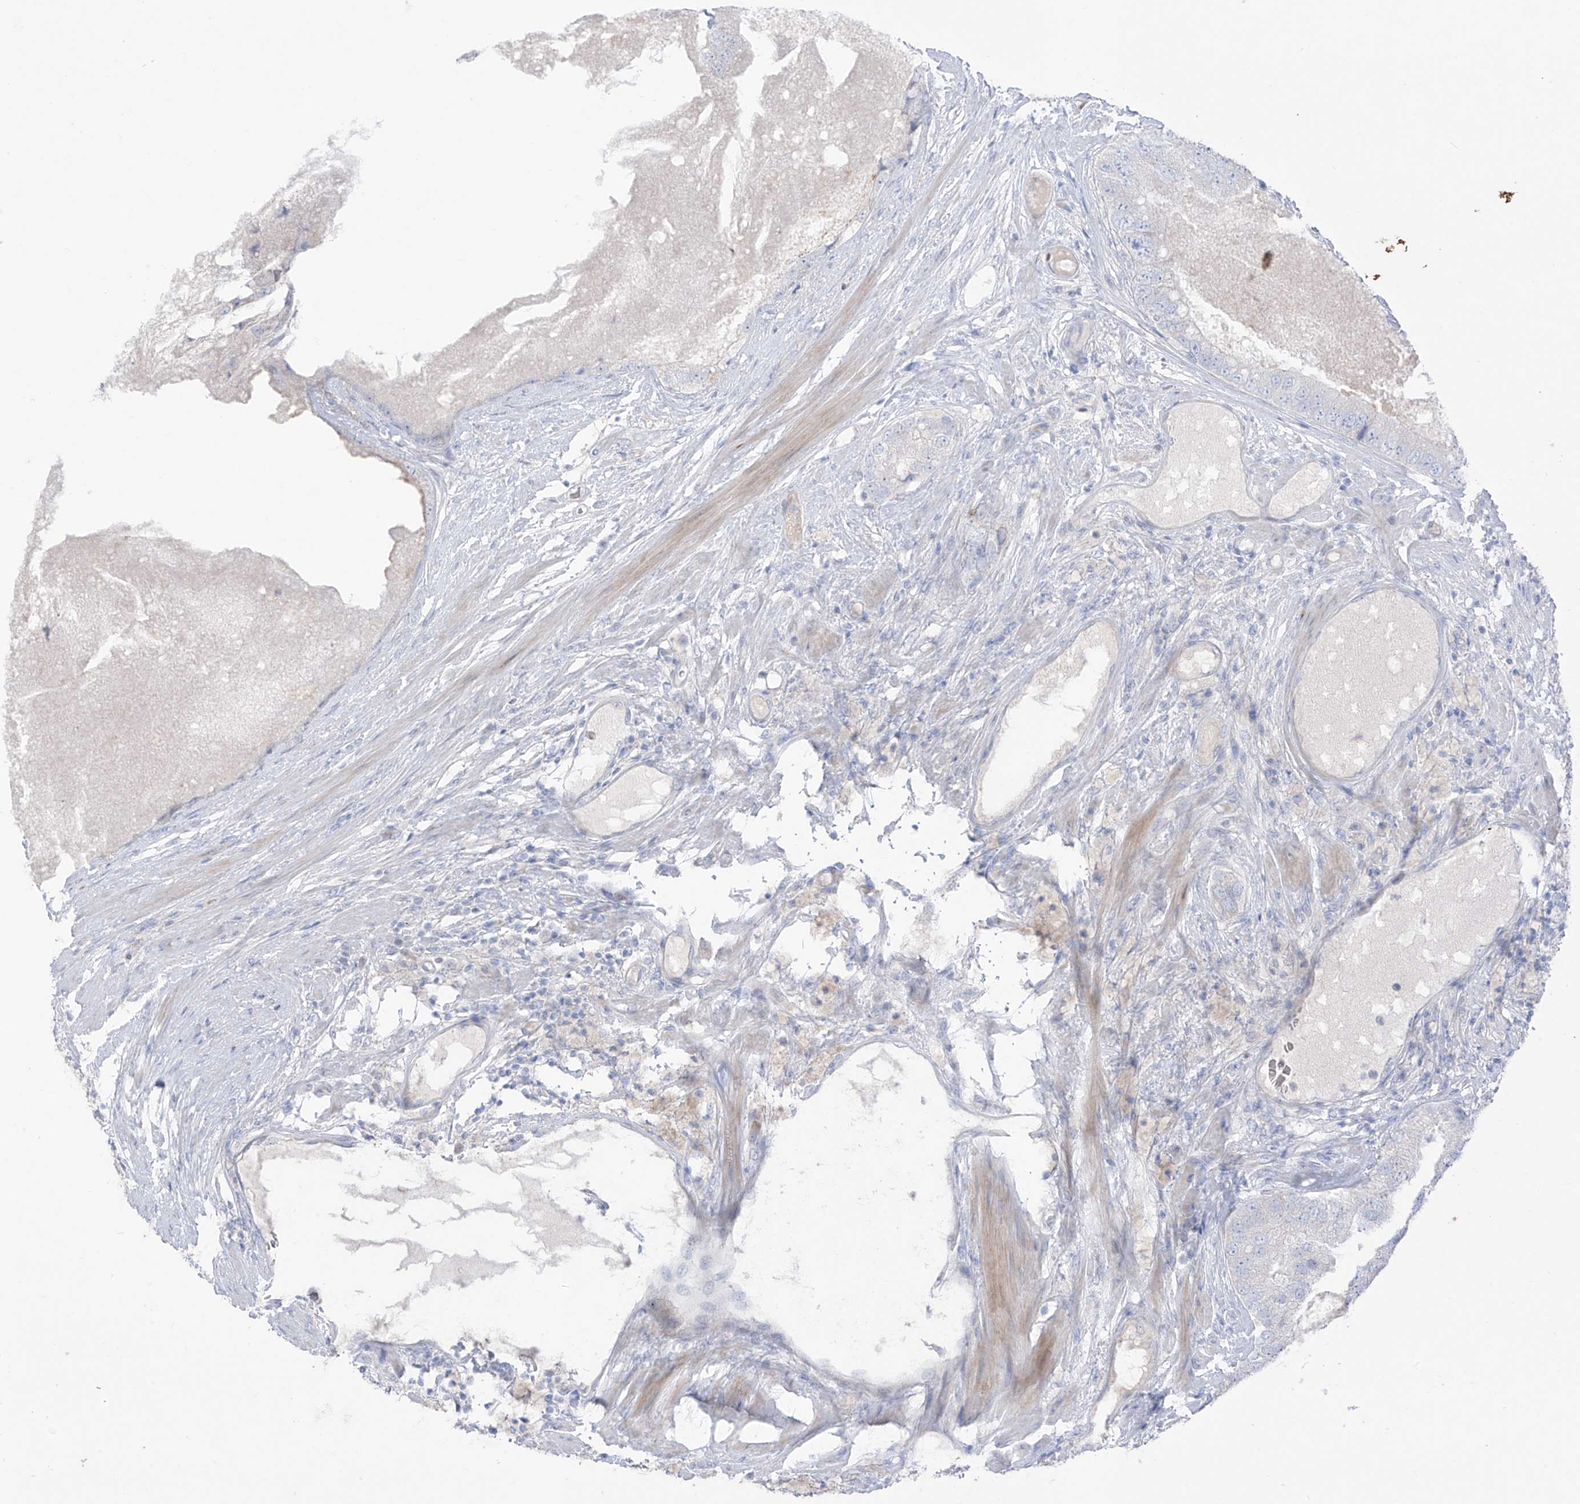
{"staining": {"intensity": "negative", "quantity": "none", "location": "none"}, "tissue": "prostate cancer", "cell_type": "Tumor cells", "image_type": "cancer", "snomed": [{"axis": "morphology", "description": "Adenocarcinoma, High grade"}, {"axis": "topography", "description": "Prostate"}], "caption": "Immunohistochemistry of human prostate adenocarcinoma (high-grade) exhibits no staining in tumor cells.", "gene": "ASPRV1", "patient": {"sex": "male", "age": 70}}